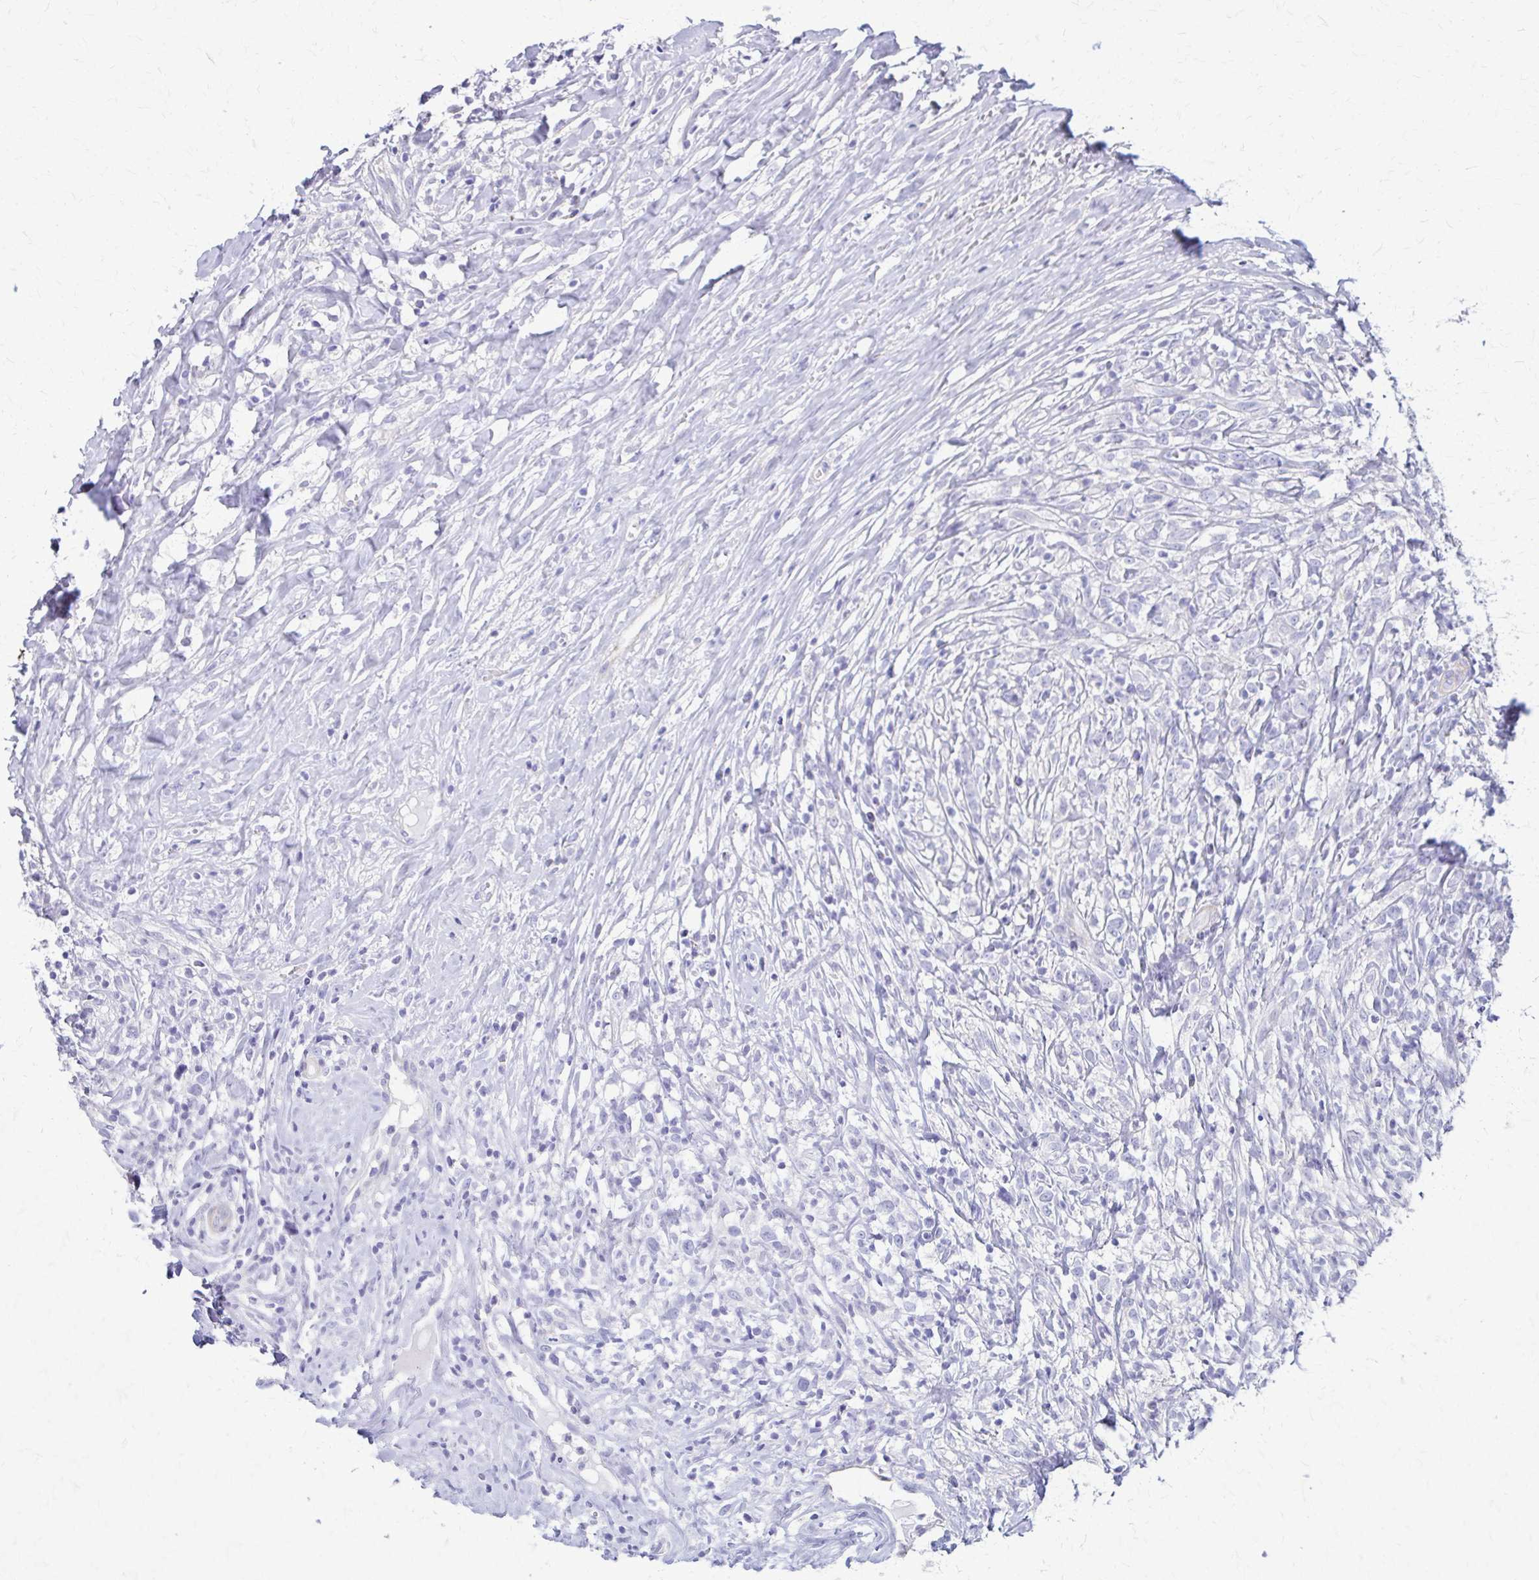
{"staining": {"intensity": "negative", "quantity": "none", "location": "none"}, "tissue": "lymphoma", "cell_type": "Tumor cells", "image_type": "cancer", "snomed": [{"axis": "morphology", "description": "Hodgkin's disease, NOS"}, {"axis": "topography", "description": "No Tissue"}], "caption": "Tumor cells are negative for protein expression in human lymphoma. Brightfield microscopy of immunohistochemistry stained with DAB (3,3'-diaminobenzidine) (brown) and hematoxylin (blue), captured at high magnification.", "gene": "DSP", "patient": {"sex": "female", "age": 21}}